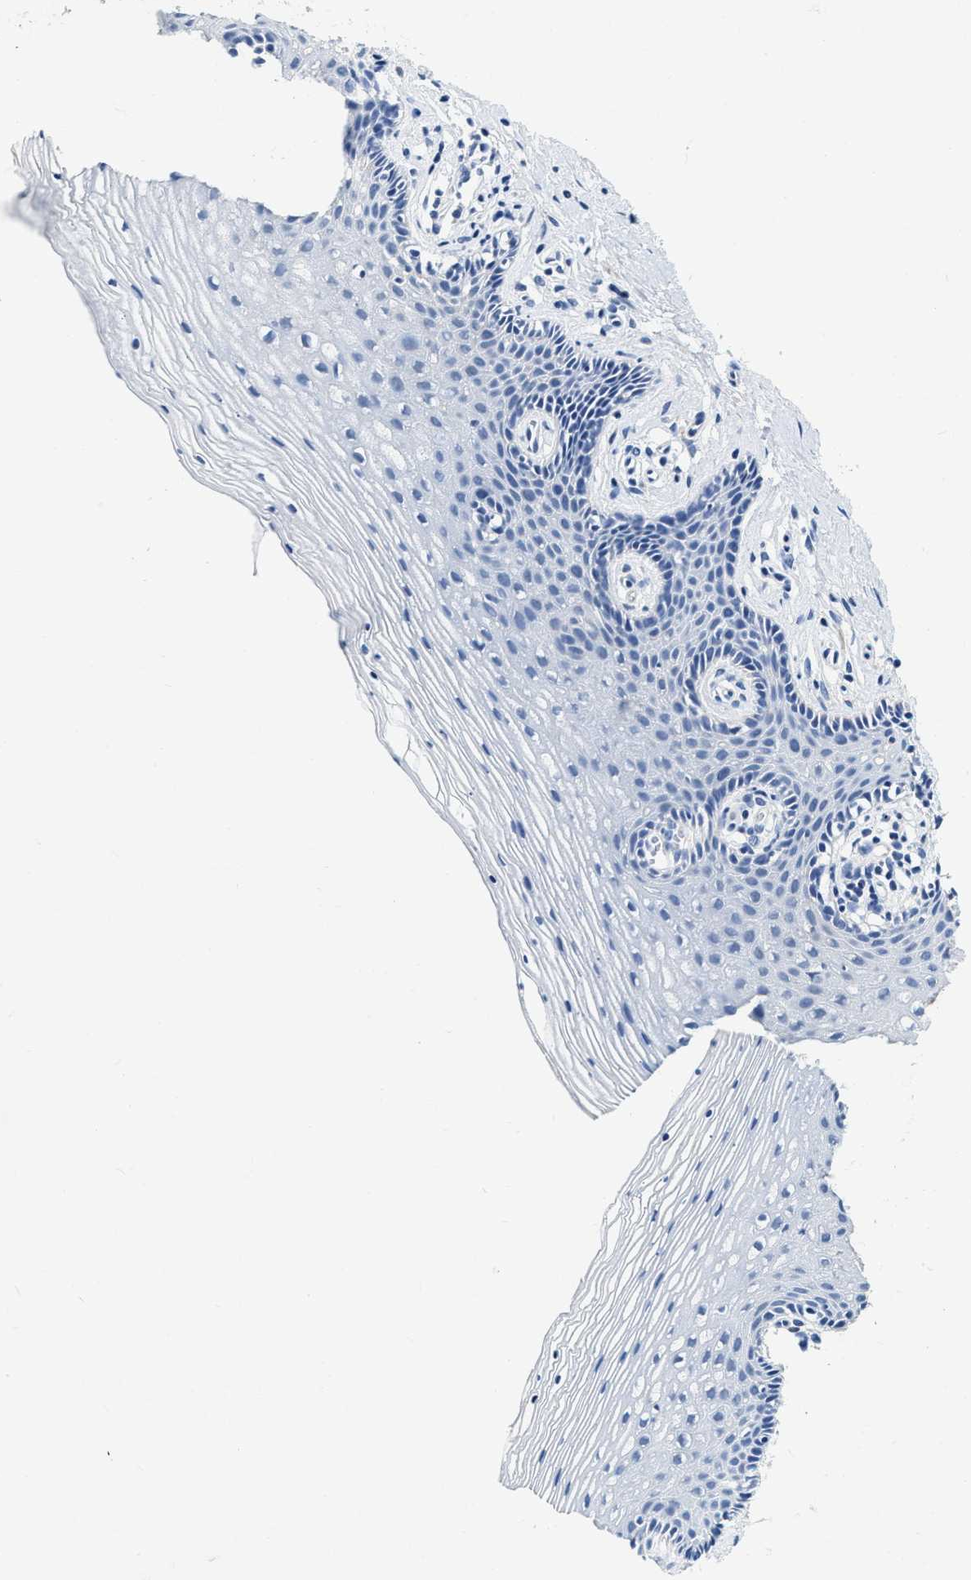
{"staining": {"intensity": "negative", "quantity": "none", "location": "none"}, "tissue": "vagina", "cell_type": "Squamous epithelial cells", "image_type": "normal", "snomed": [{"axis": "morphology", "description": "Normal tissue, NOS"}, {"axis": "topography", "description": "Vagina"}], "caption": "An image of human vagina is negative for staining in squamous epithelial cells. The staining was performed using DAB (3,3'-diaminobenzidine) to visualize the protein expression in brown, while the nuclei were stained in blue with hematoxylin (Magnification: 20x).", "gene": "EIF2AK2", "patient": {"sex": "female", "age": 32}}